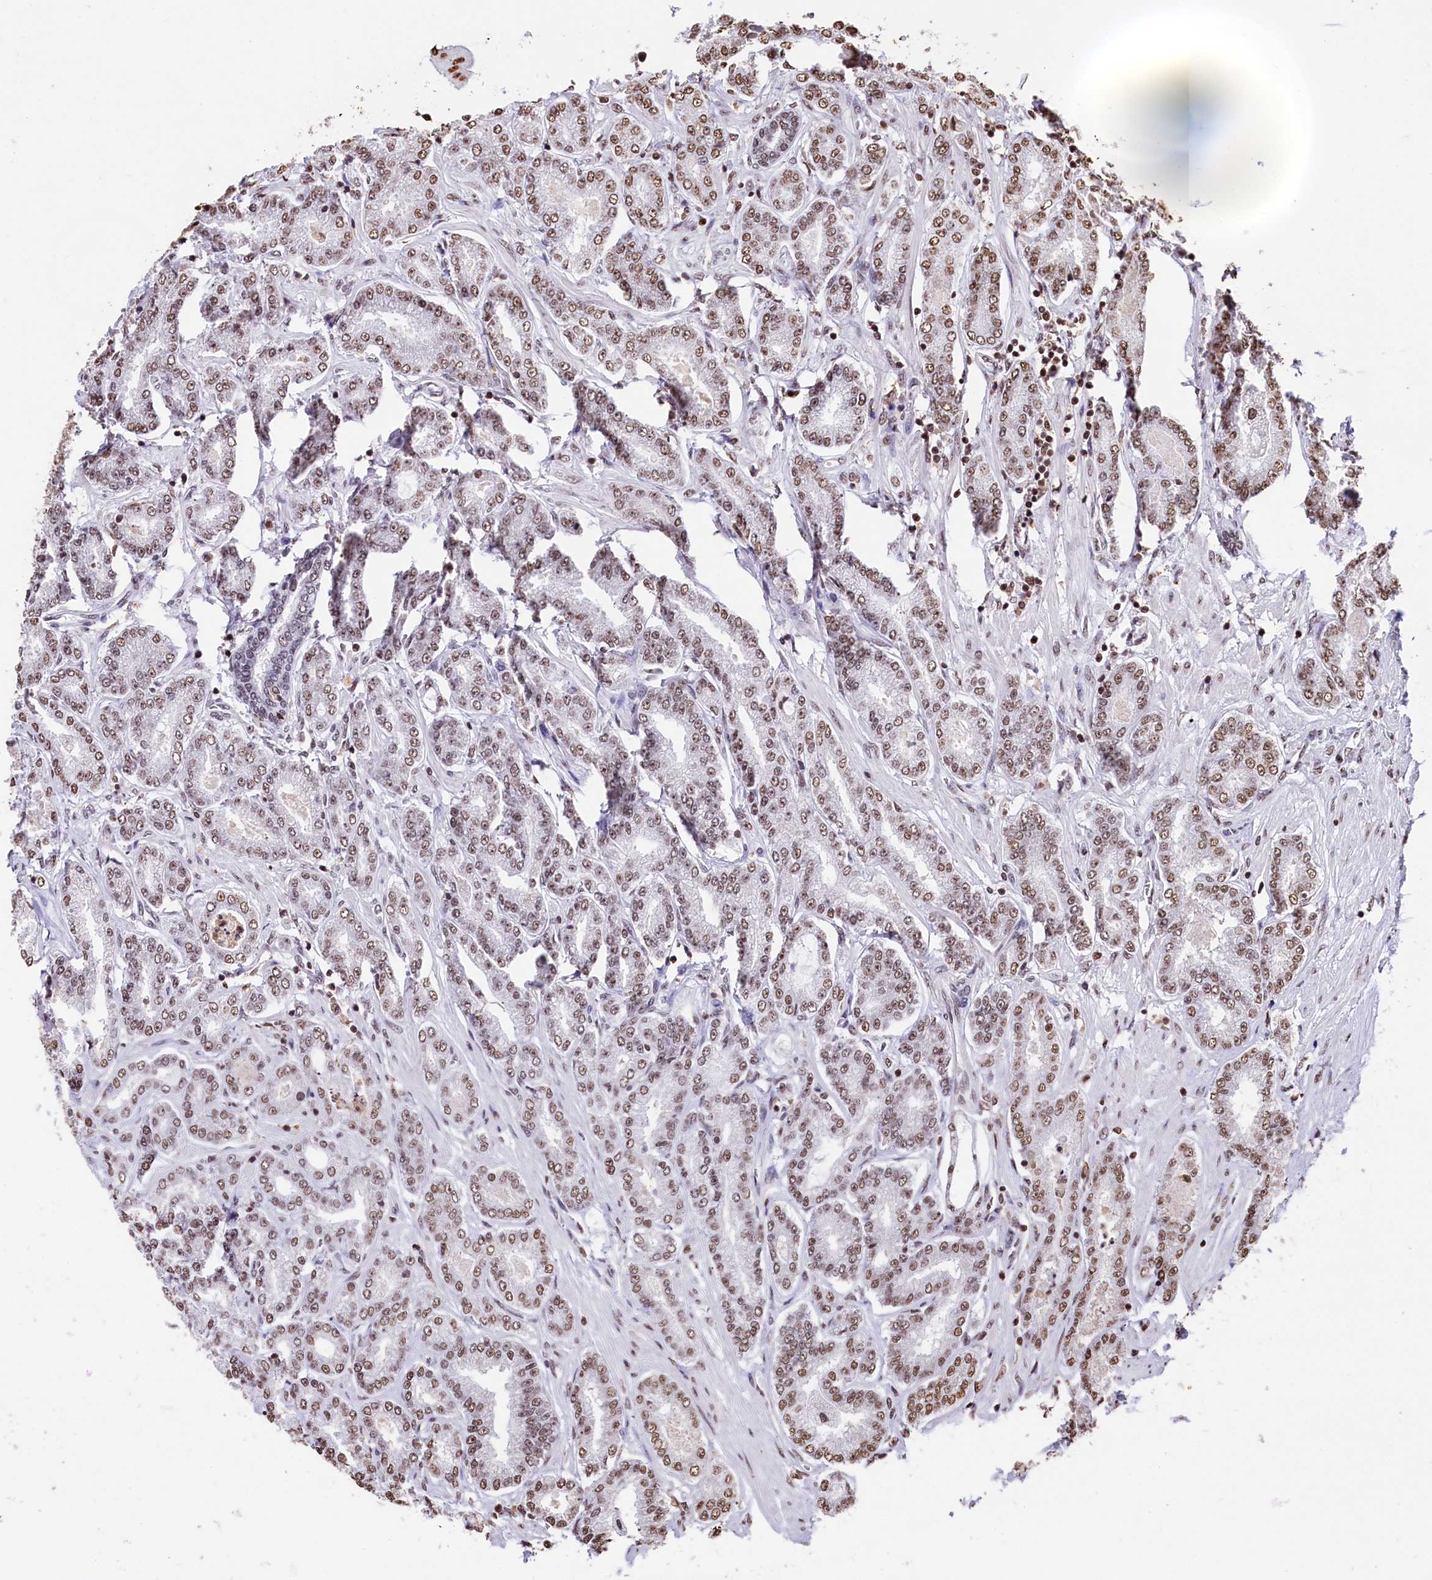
{"staining": {"intensity": "moderate", "quantity": ">75%", "location": "nuclear"}, "tissue": "prostate cancer", "cell_type": "Tumor cells", "image_type": "cancer", "snomed": [{"axis": "morphology", "description": "Adenocarcinoma, Low grade"}, {"axis": "topography", "description": "Prostate"}], "caption": "Immunohistochemistry of human prostate cancer exhibits medium levels of moderate nuclear expression in approximately >75% of tumor cells. Using DAB (brown) and hematoxylin (blue) stains, captured at high magnification using brightfield microscopy.", "gene": "SNRPD2", "patient": {"sex": "male", "age": 63}}